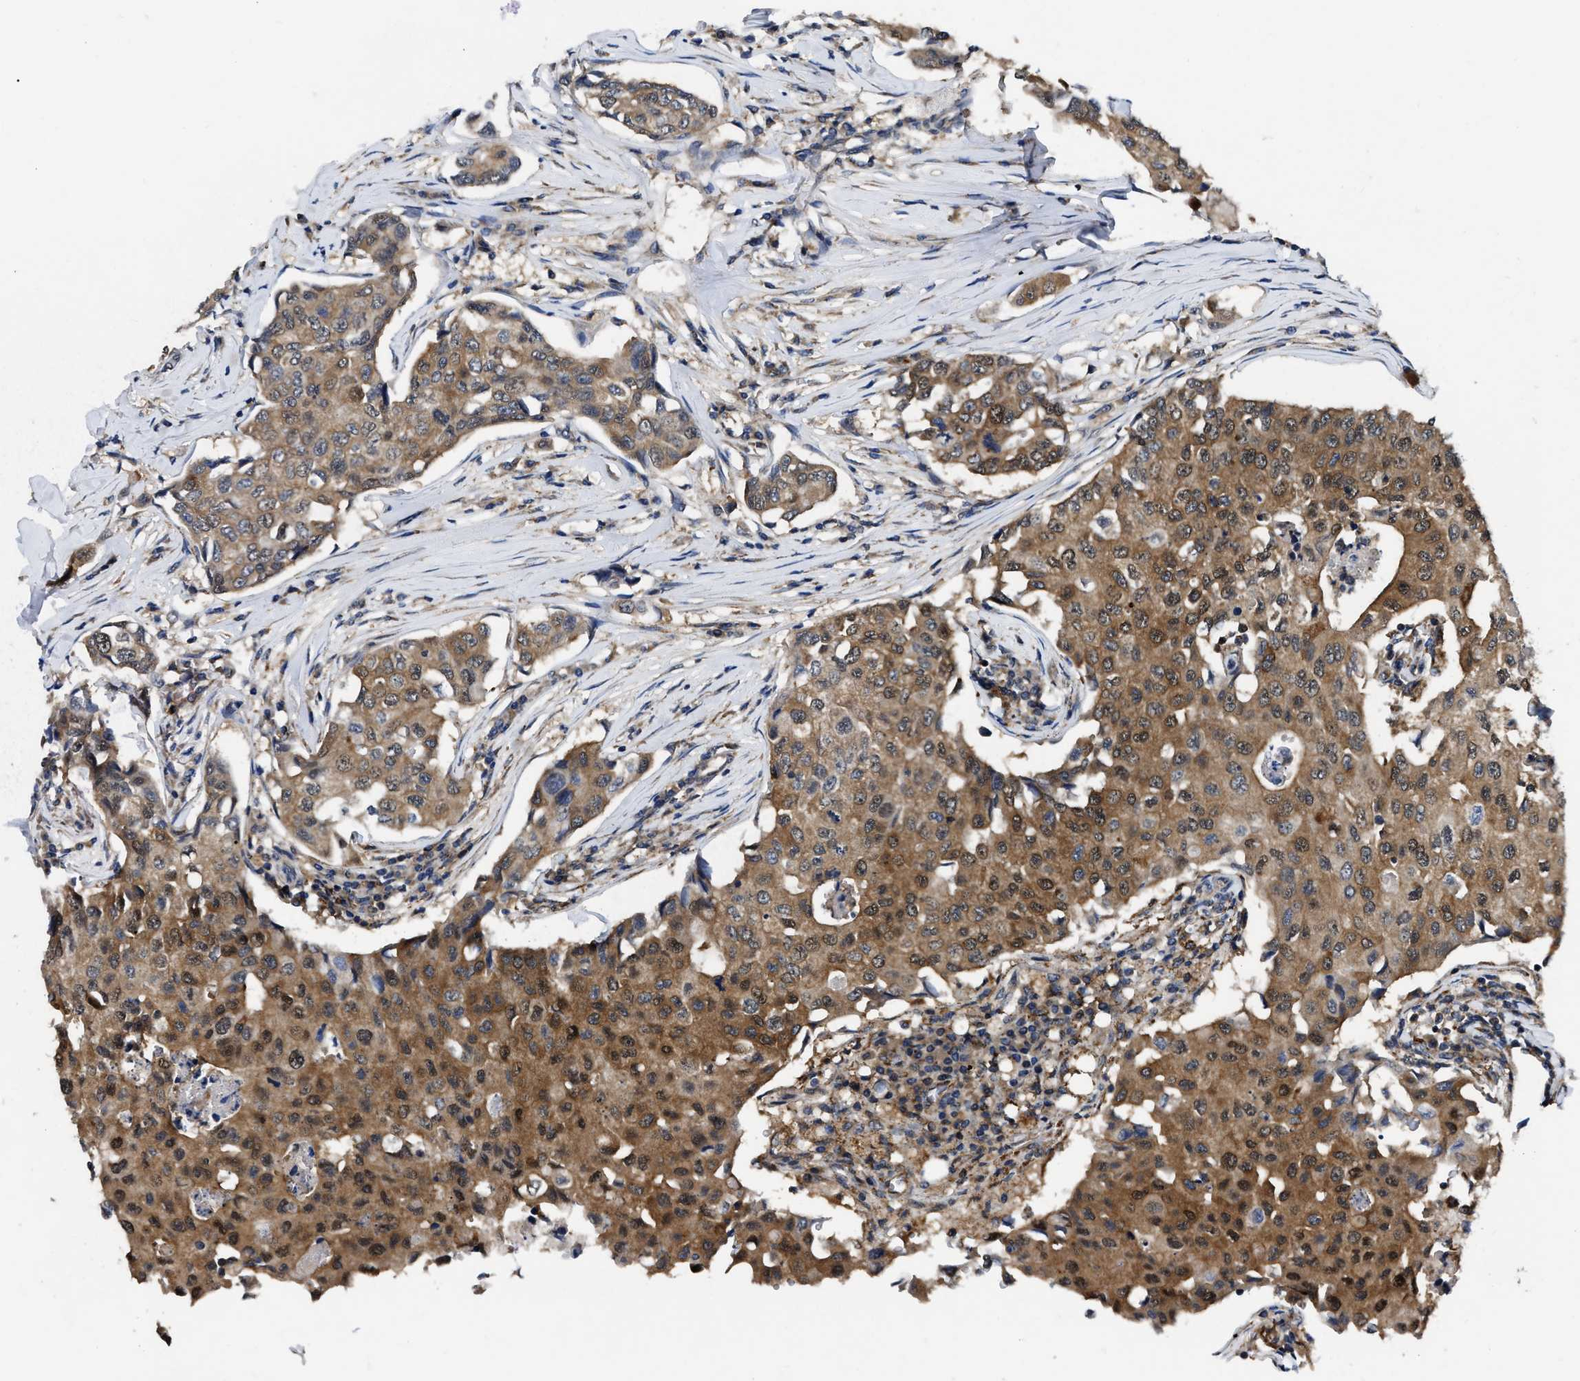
{"staining": {"intensity": "moderate", "quantity": ">75%", "location": "cytoplasmic/membranous"}, "tissue": "breast cancer", "cell_type": "Tumor cells", "image_type": "cancer", "snomed": [{"axis": "morphology", "description": "Duct carcinoma"}, {"axis": "topography", "description": "Breast"}], "caption": "A brown stain labels moderate cytoplasmic/membranous positivity of a protein in human breast cancer tumor cells.", "gene": "GET4", "patient": {"sex": "female", "age": 80}}